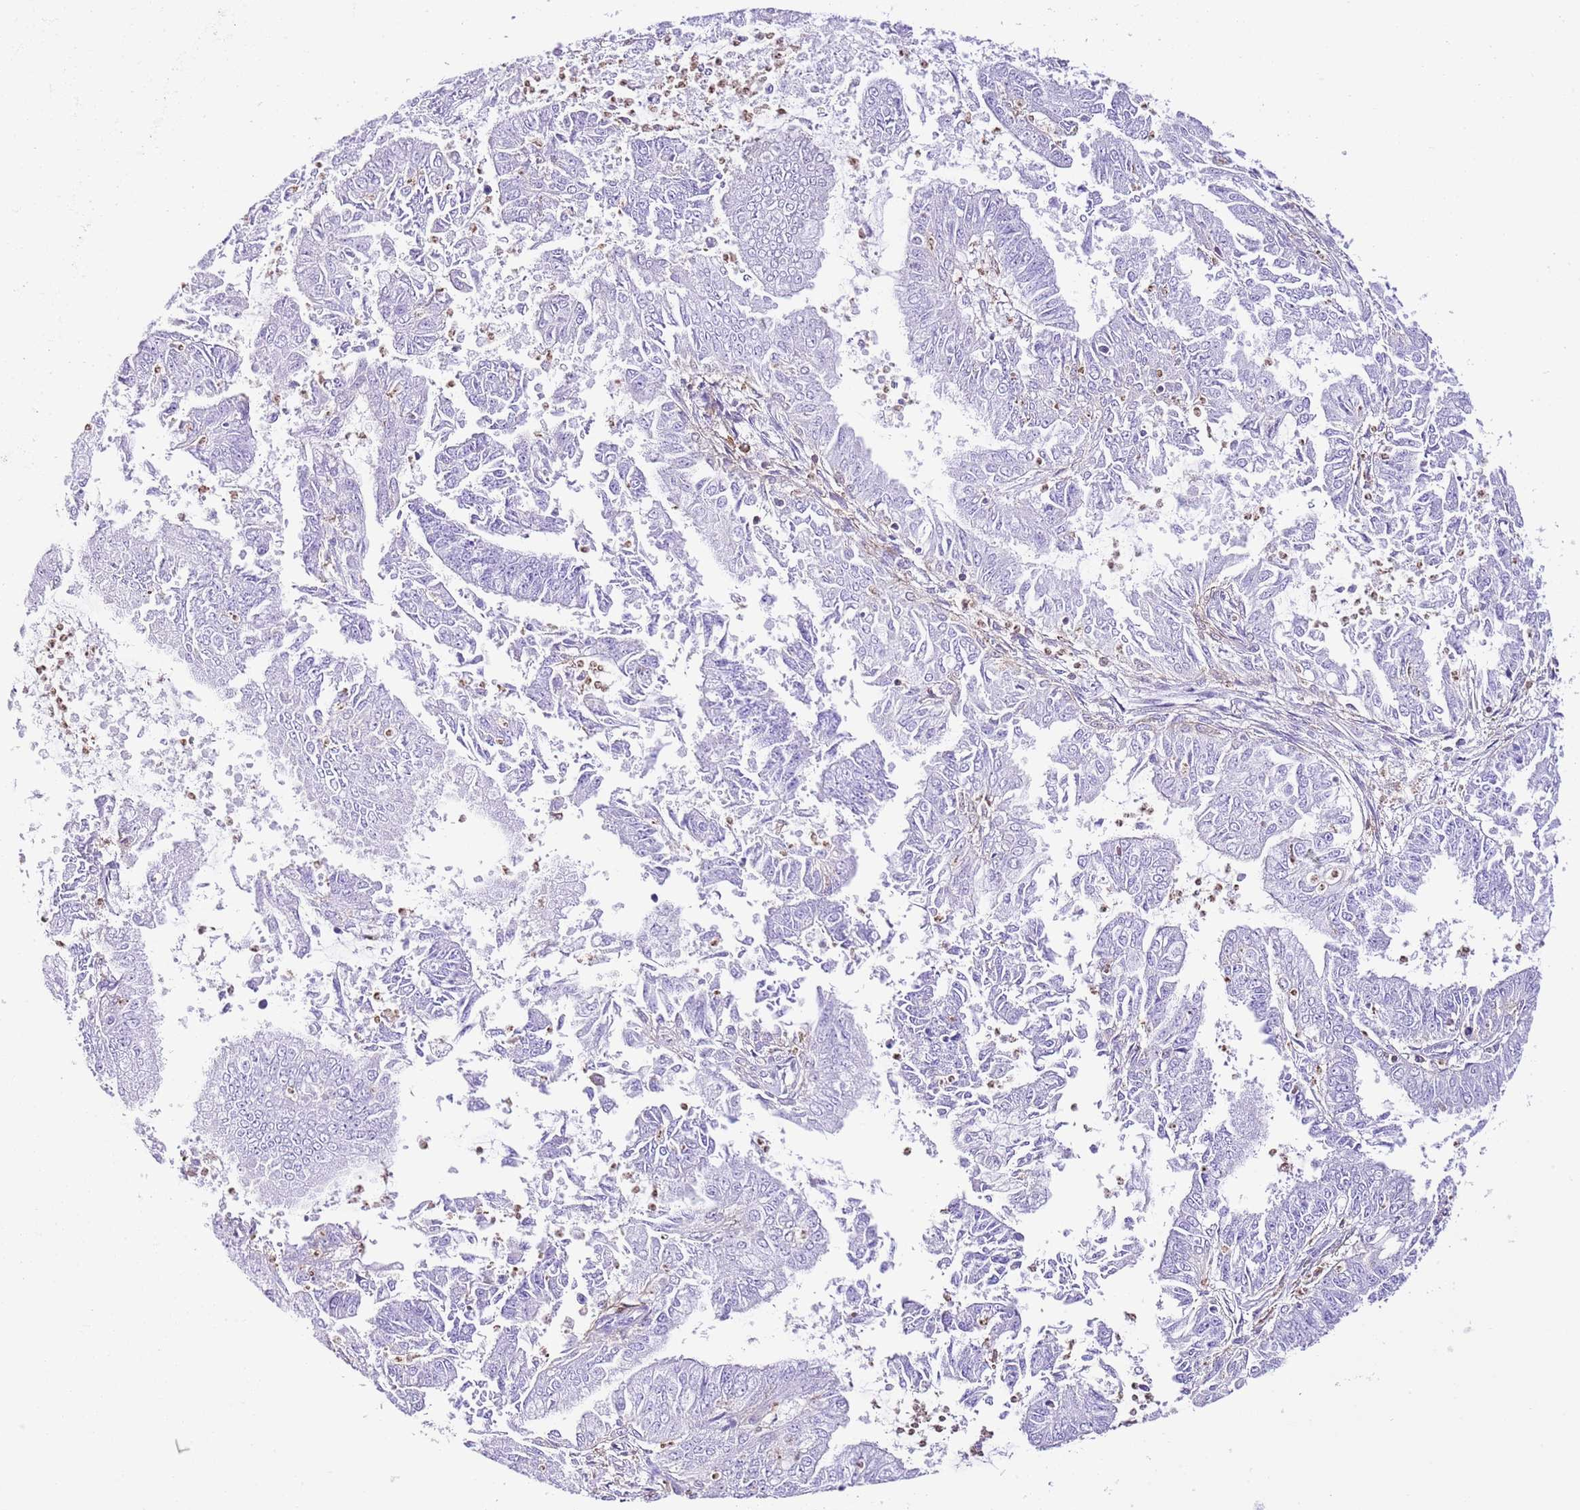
{"staining": {"intensity": "negative", "quantity": "none", "location": "none"}, "tissue": "endometrial cancer", "cell_type": "Tumor cells", "image_type": "cancer", "snomed": [{"axis": "morphology", "description": "Adenocarcinoma, NOS"}, {"axis": "topography", "description": "Endometrium"}], "caption": "Tumor cells are negative for protein expression in human adenocarcinoma (endometrial).", "gene": "CNN2", "patient": {"sex": "female", "age": 73}}